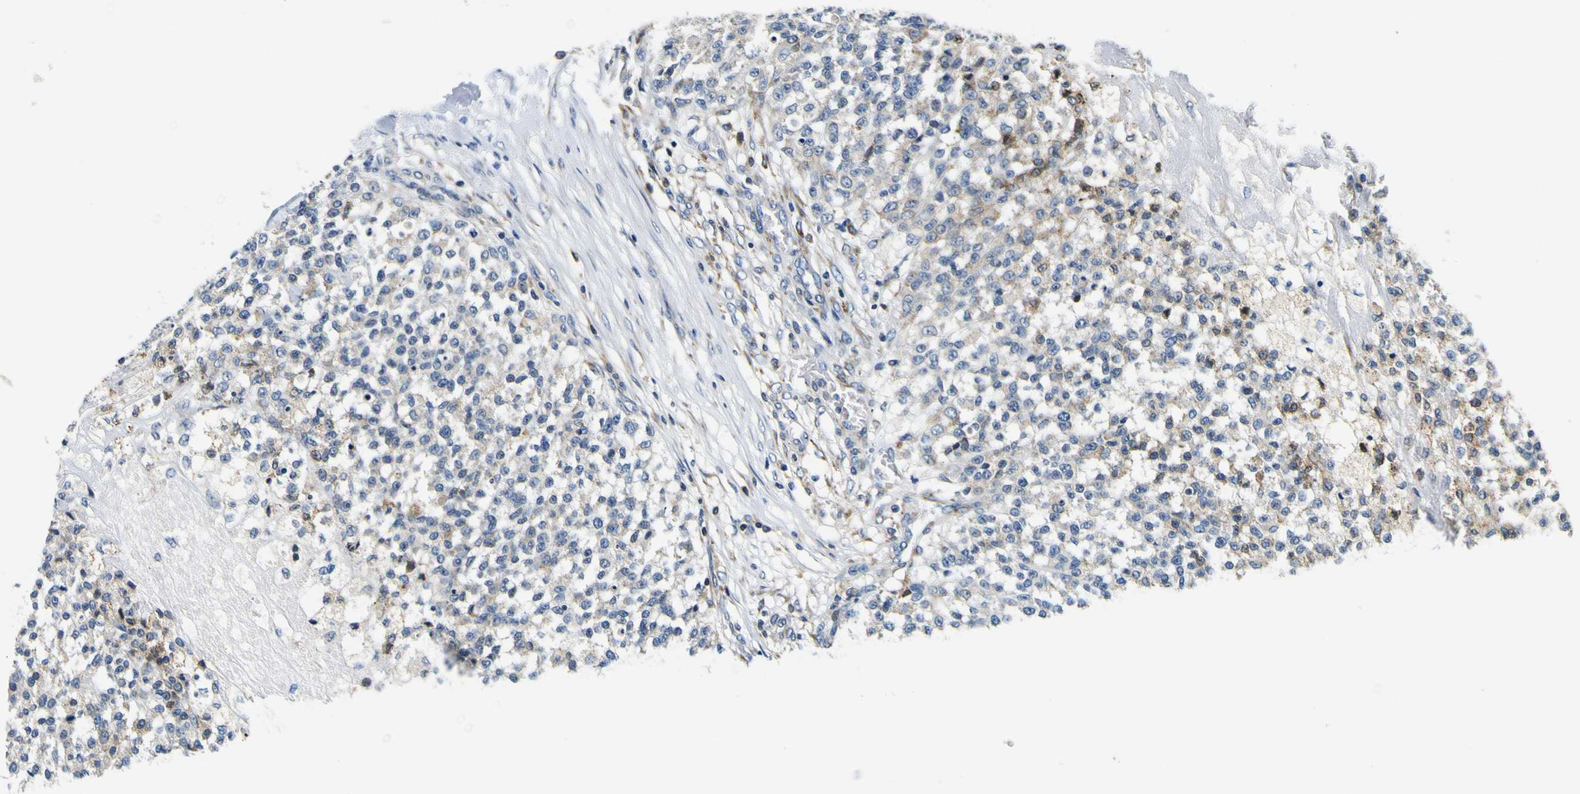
{"staining": {"intensity": "negative", "quantity": "none", "location": "none"}, "tissue": "testis cancer", "cell_type": "Tumor cells", "image_type": "cancer", "snomed": [{"axis": "morphology", "description": "Seminoma, NOS"}, {"axis": "topography", "description": "Testis"}], "caption": "This is an immunohistochemistry histopathology image of testis cancer. There is no expression in tumor cells.", "gene": "NLRP3", "patient": {"sex": "male", "age": 59}}